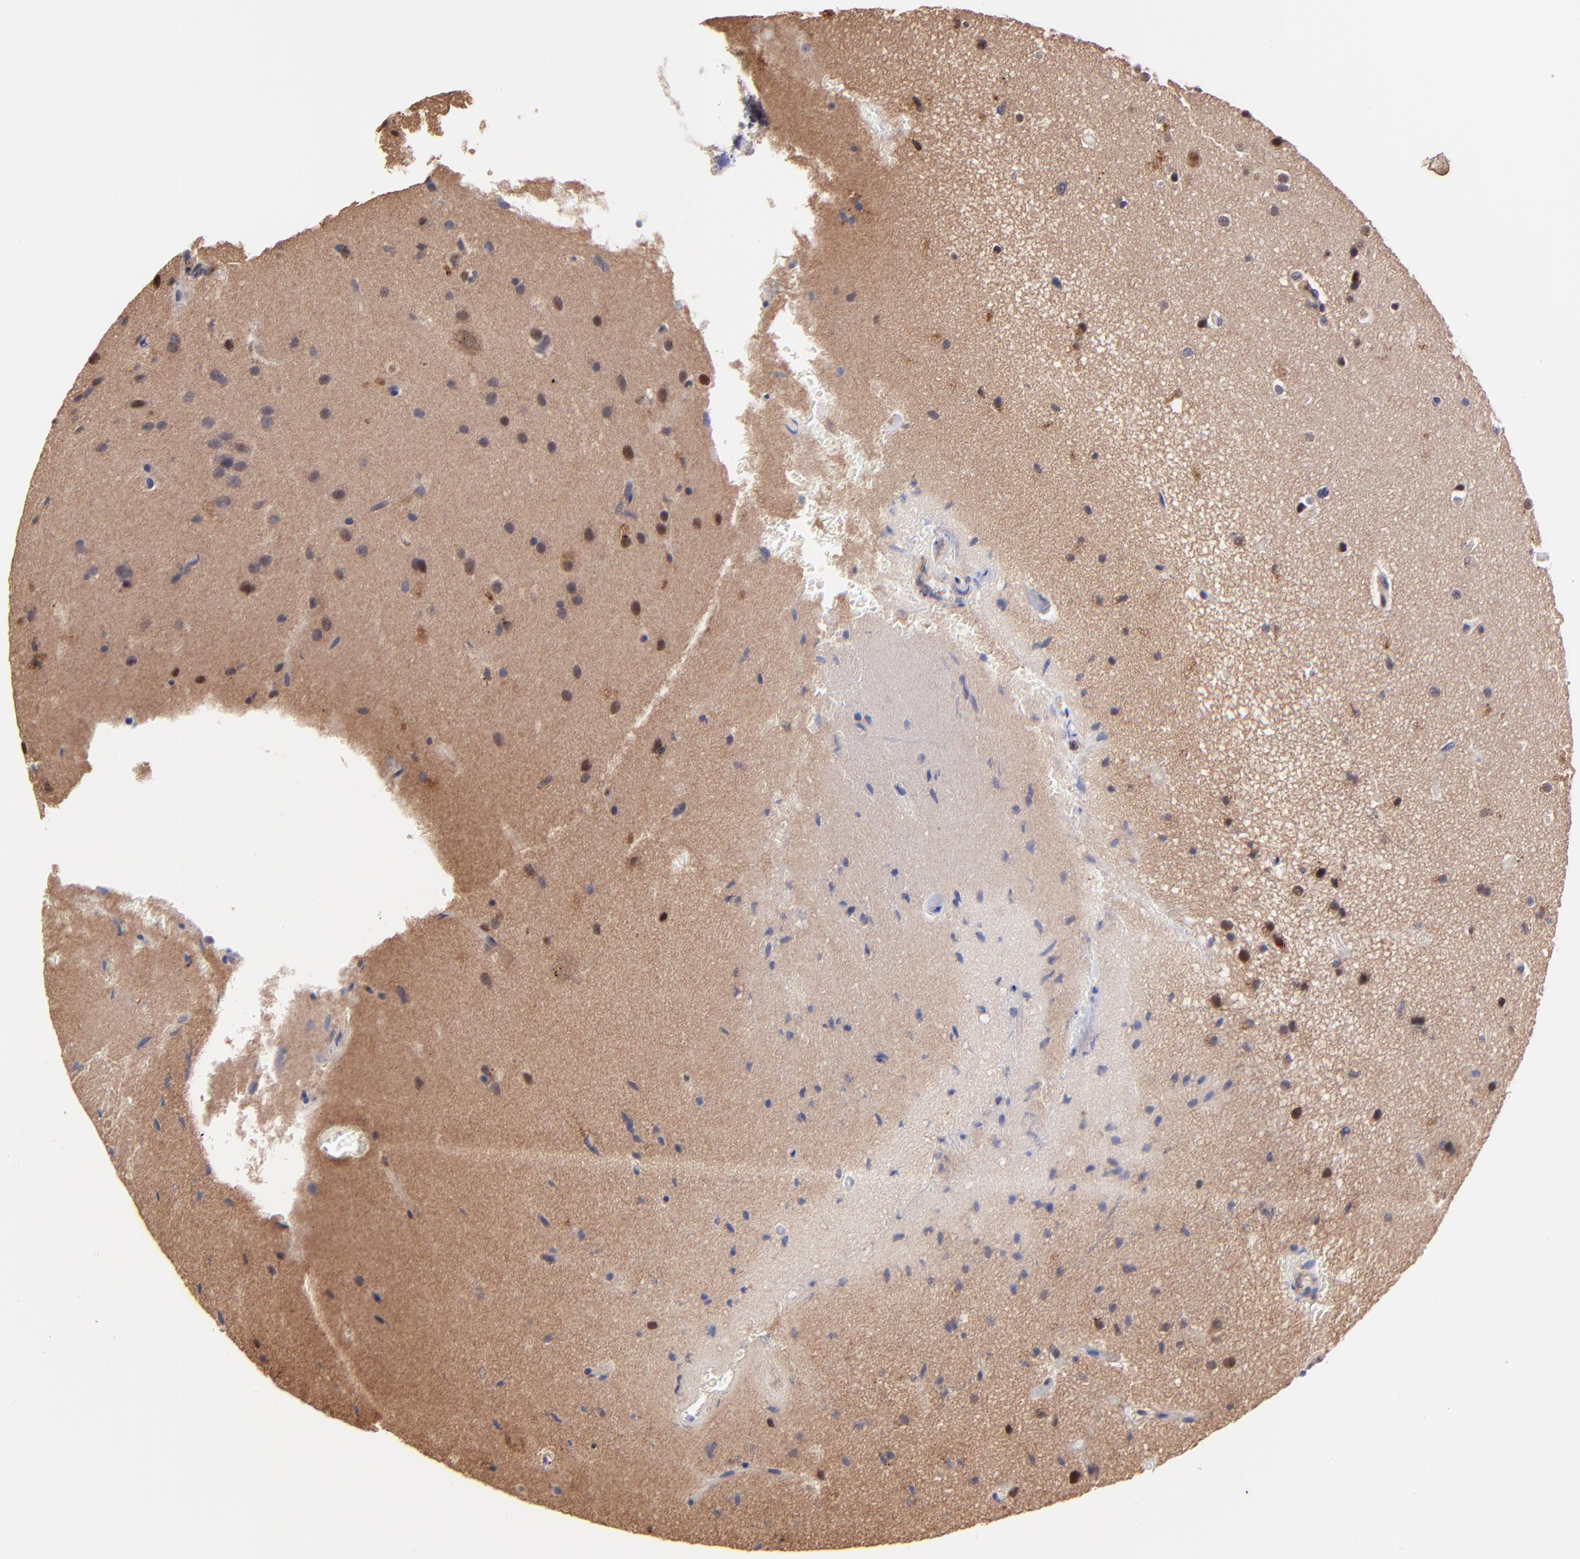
{"staining": {"intensity": "strong", "quantity": "25%-75%", "location": "cytoplasmic/membranous,nuclear"}, "tissue": "glioma", "cell_type": "Tumor cells", "image_type": "cancer", "snomed": [{"axis": "morphology", "description": "Glioma, malignant, Low grade"}, {"axis": "topography", "description": "Cerebral cortex"}], "caption": "Brown immunohistochemical staining in glioma exhibits strong cytoplasmic/membranous and nuclear positivity in approximately 25%-75% of tumor cells.", "gene": "PSMA6", "patient": {"sex": "female", "age": 47}}